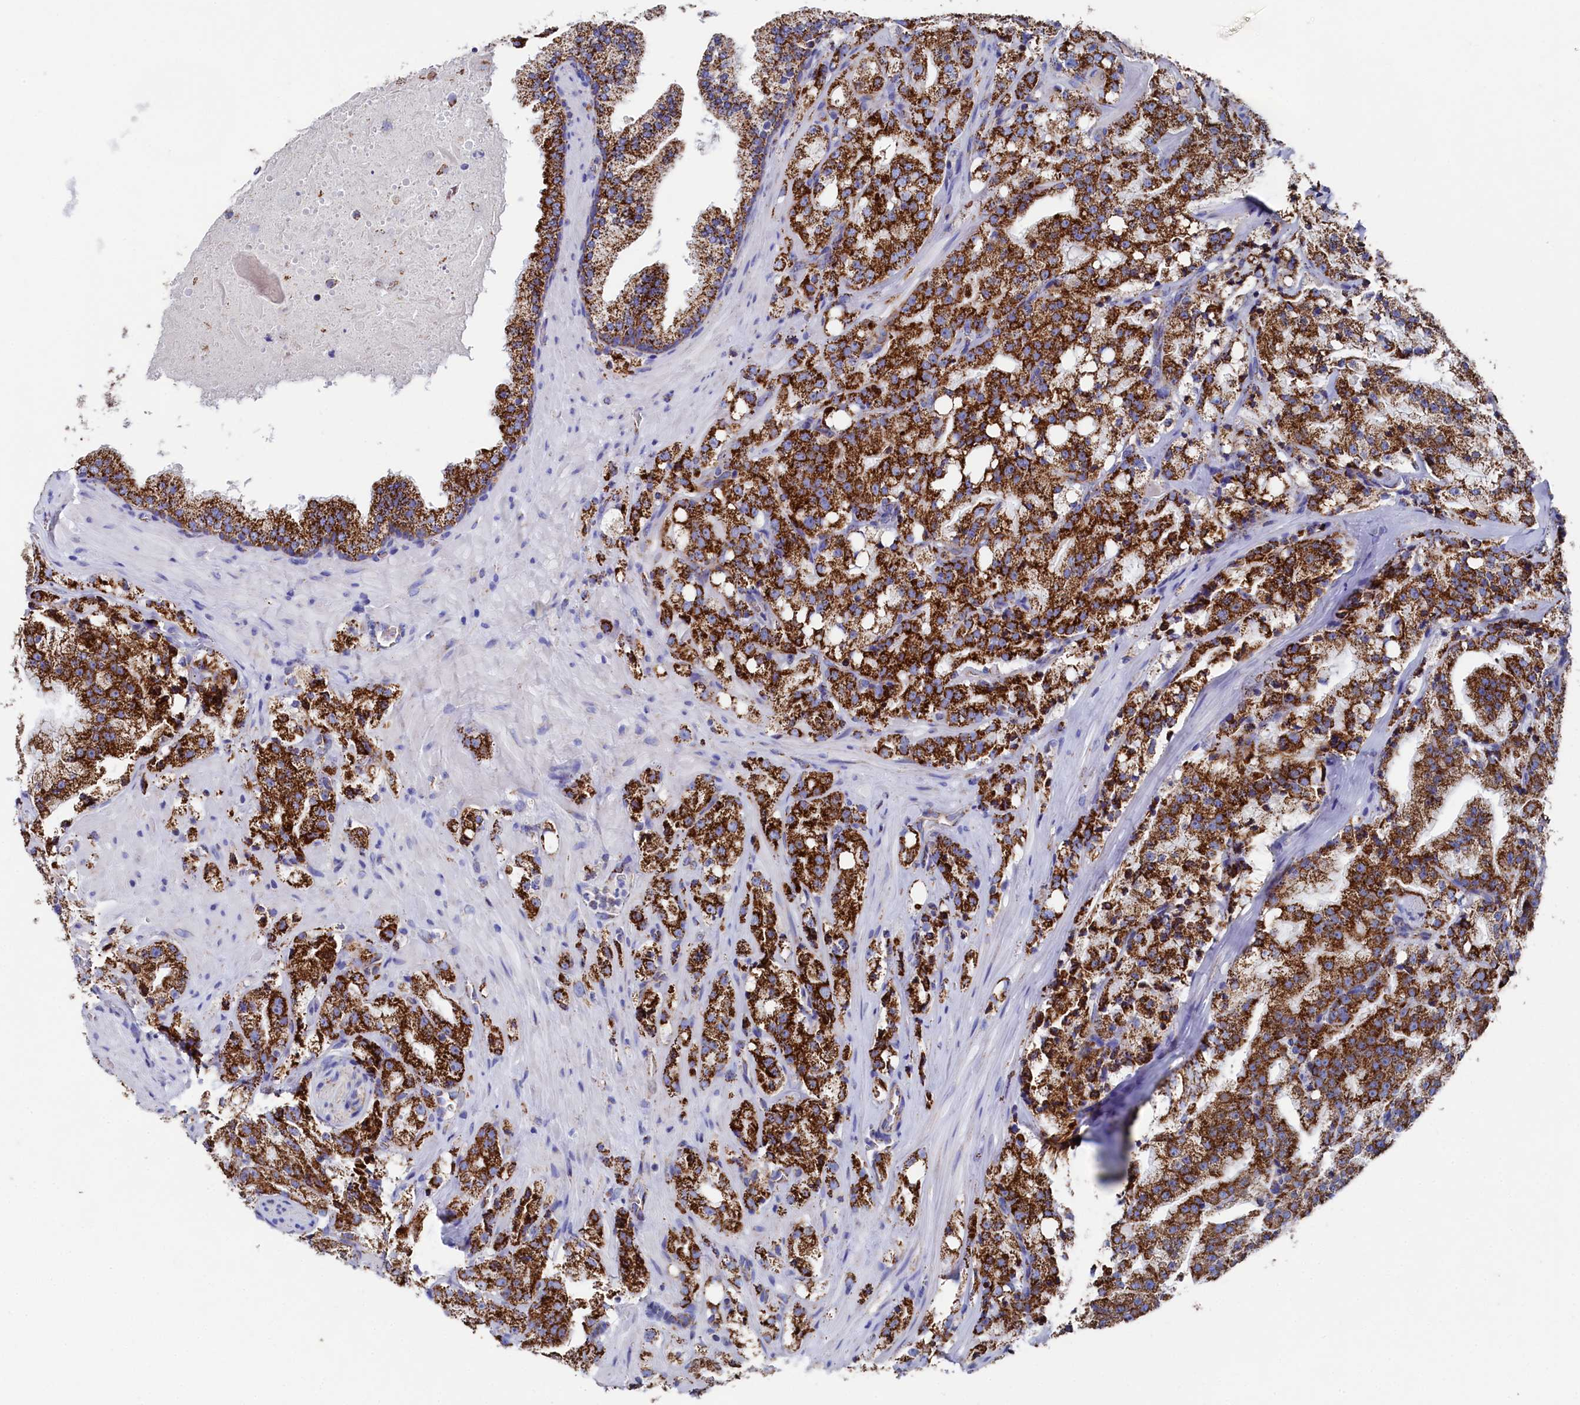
{"staining": {"intensity": "strong", "quantity": ">75%", "location": "cytoplasmic/membranous"}, "tissue": "prostate cancer", "cell_type": "Tumor cells", "image_type": "cancer", "snomed": [{"axis": "morphology", "description": "Adenocarcinoma, High grade"}, {"axis": "topography", "description": "Prostate"}], "caption": "DAB immunohistochemical staining of prostate adenocarcinoma (high-grade) exhibits strong cytoplasmic/membranous protein positivity in approximately >75% of tumor cells.", "gene": "MMAB", "patient": {"sex": "male", "age": 64}}